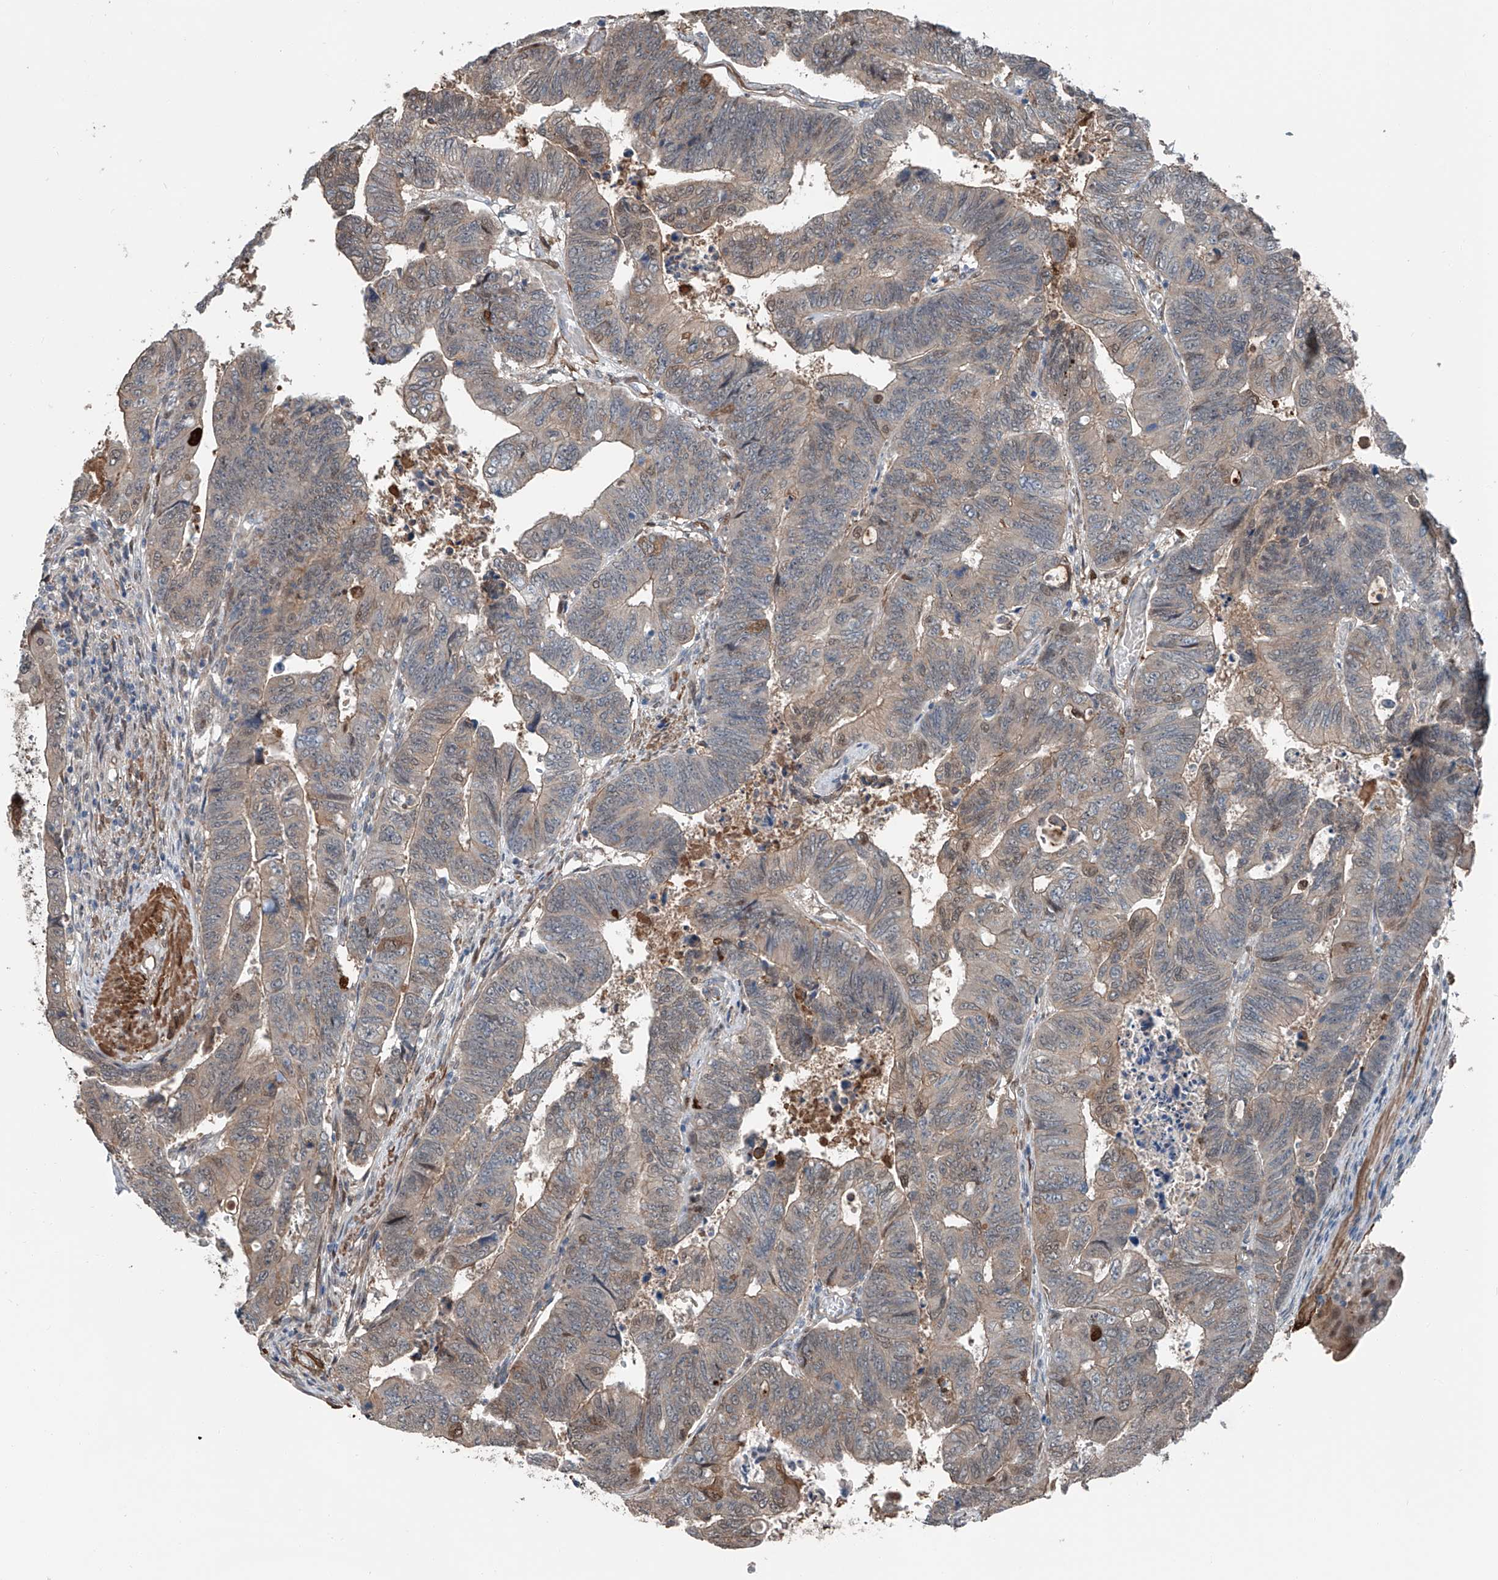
{"staining": {"intensity": "weak", "quantity": "25%-75%", "location": "cytoplasmic/membranous,nuclear"}, "tissue": "colorectal cancer", "cell_type": "Tumor cells", "image_type": "cancer", "snomed": [{"axis": "morphology", "description": "Normal tissue, NOS"}, {"axis": "morphology", "description": "Adenocarcinoma, NOS"}, {"axis": "topography", "description": "Rectum"}], "caption": "Protein expression analysis of human colorectal cancer (adenocarcinoma) reveals weak cytoplasmic/membranous and nuclear staining in about 25%-75% of tumor cells.", "gene": "HSPA6", "patient": {"sex": "female", "age": 65}}